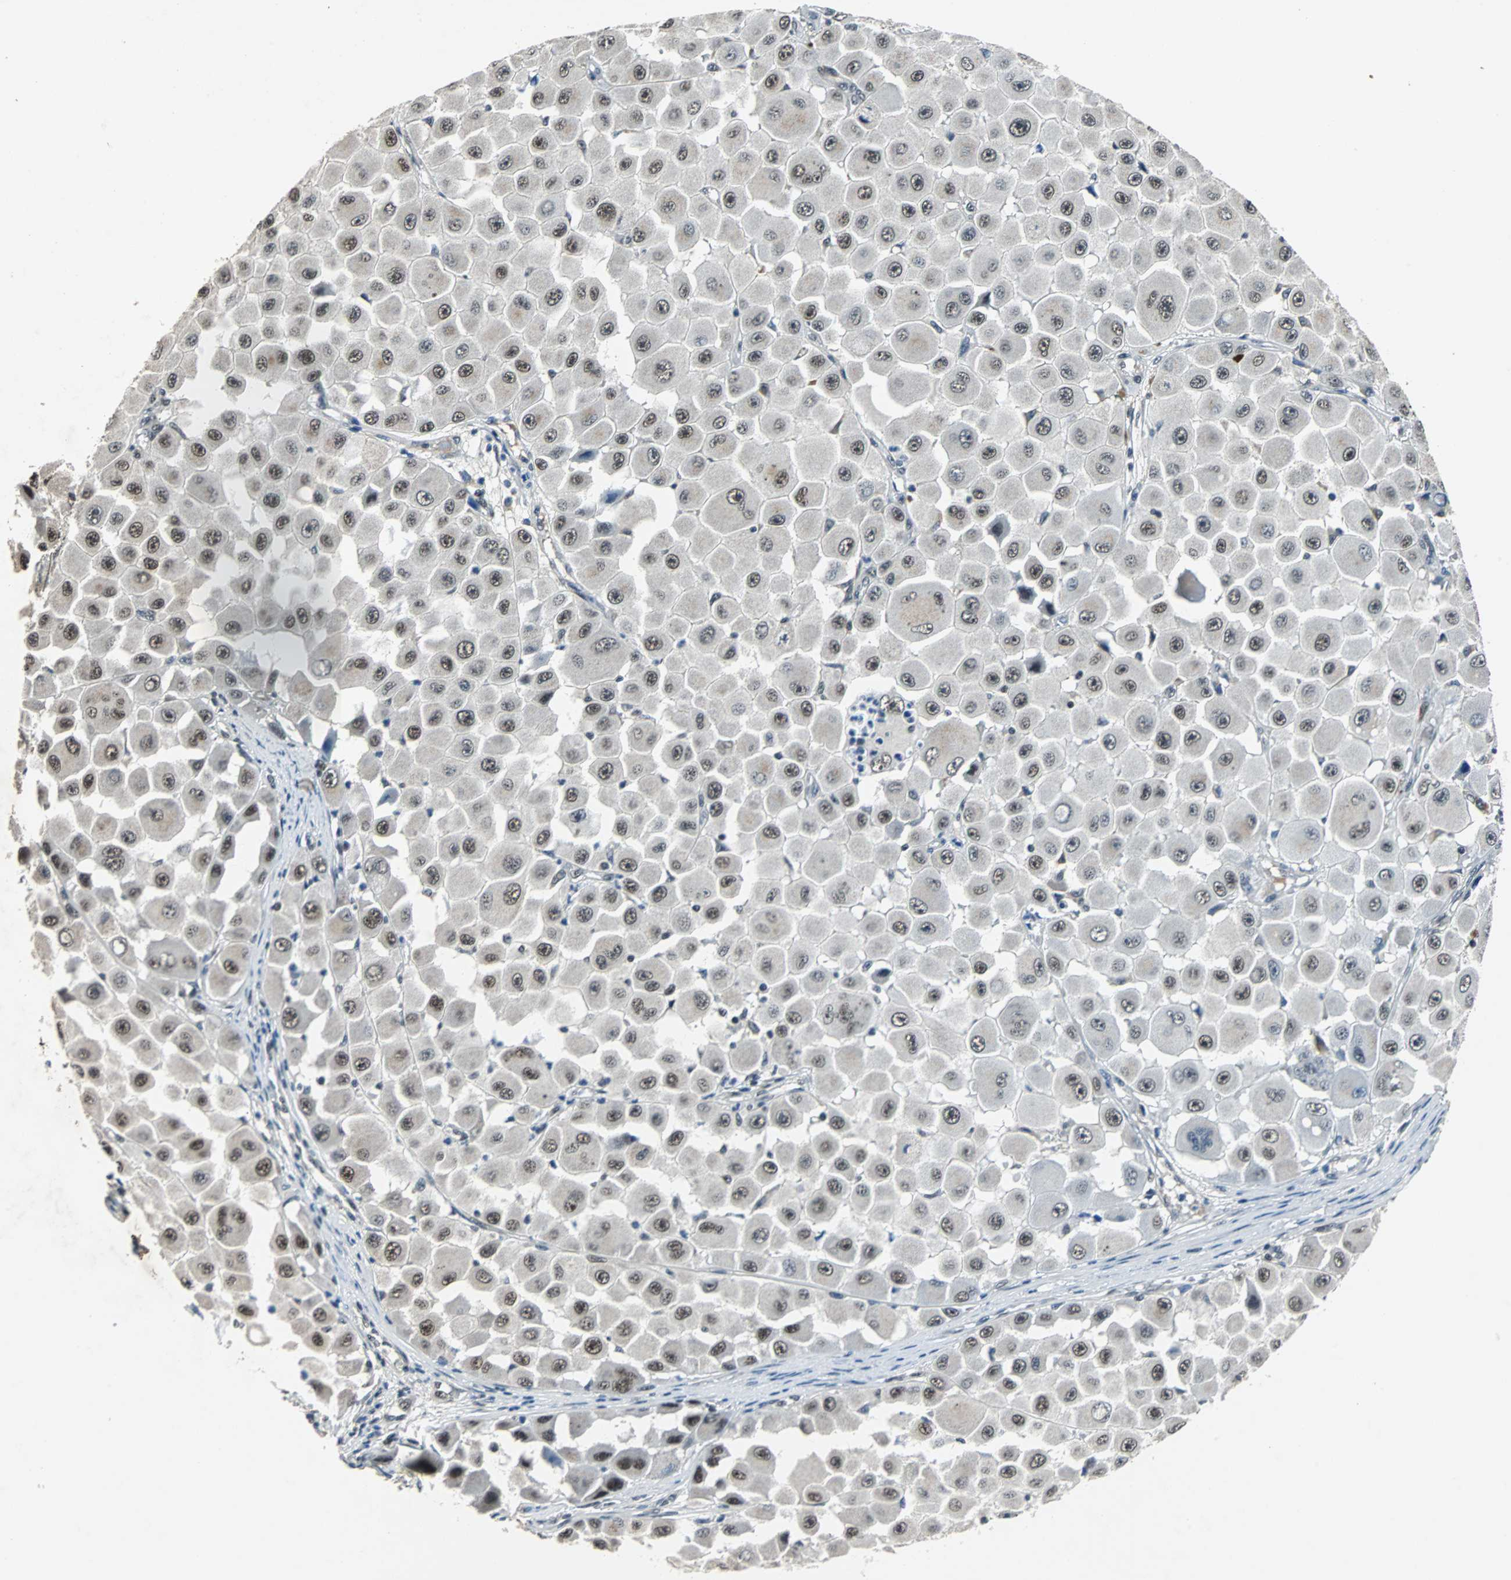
{"staining": {"intensity": "weak", "quantity": "25%-75%", "location": "nuclear"}, "tissue": "melanoma", "cell_type": "Tumor cells", "image_type": "cancer", "snomed": [{"axis": "morphology", "description": "Malignant melanoma, NOS"}, {"axis": "topography", "description": "Skin"}], "caption": "Immunohistochemistry of melanoma exhibits low levels of weak nuclear positivity in about 25%-75% of tumor cells. (Stains: DAB (3,3'-diaminobenzidine) in brown, nuclei in blue, Microscopy: brightfield microscopy at high magnification).", "gene": "USP28", "patient": {"sex": "female", "age": 81}}